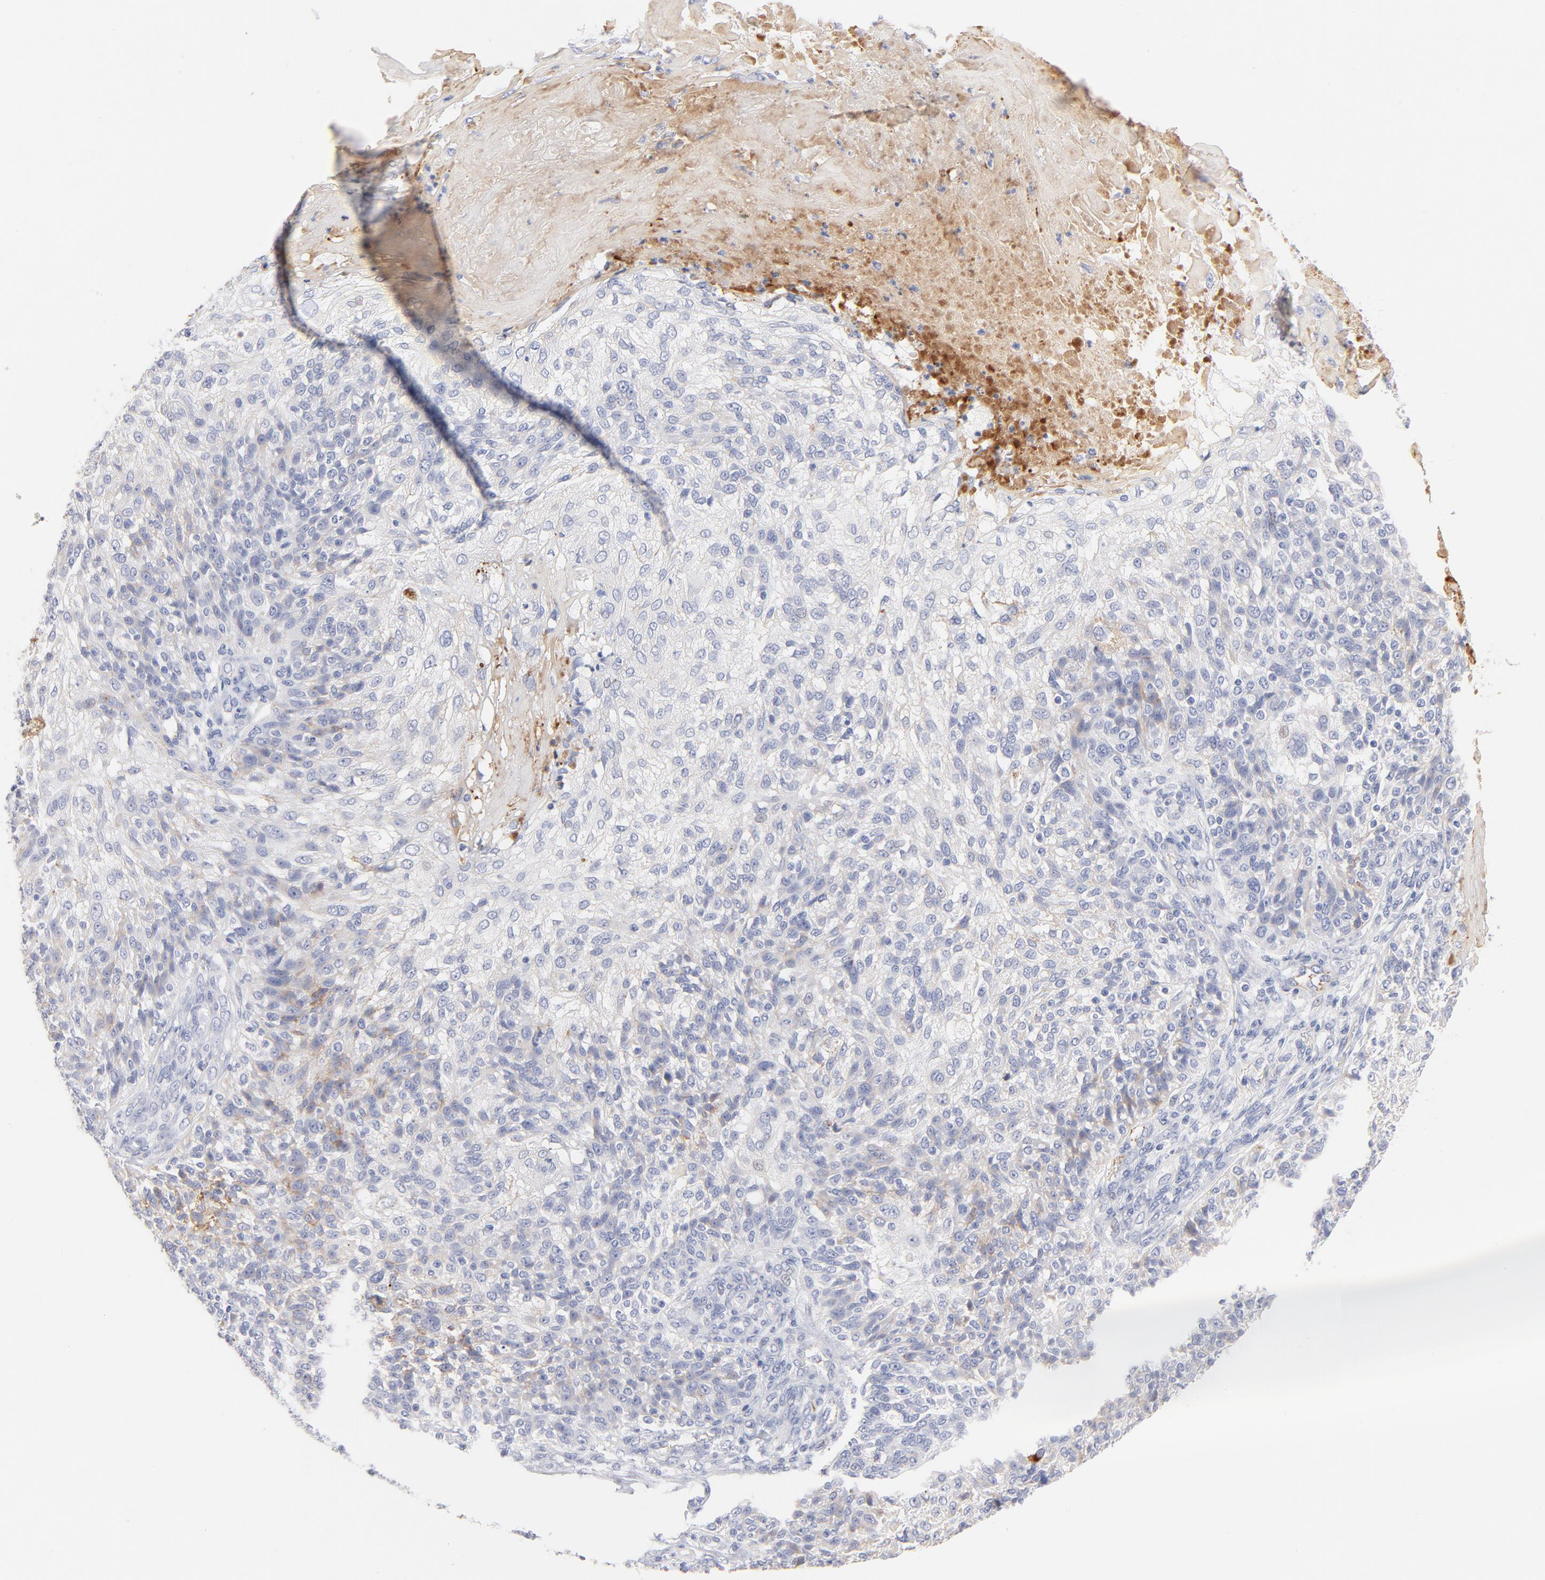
{"staining": {"intensity": "negative", "quantity": "none", "location": "none"}, "tissue": "skin cancer", "cell_type": "Tumor cells", "image_type": "cancer", "snomed": [{"axis": "morphology", "description": "Normal tissue, NOS"}, {"axis": "morphology", "description": "Squamous cell carcinoma, NOS"}, {"axis": "topography", "description": "Skin"}], "caption": "An immunohistochemistry image of squamous cell carcinoma (skin) is shown. There is no staining in tumor cells of squamous cell carcinoma (skin). (DAB immunohistochemistry, high magnification).", "gene": "PLAT", "patient": {"sex": "female", "age": 83}}